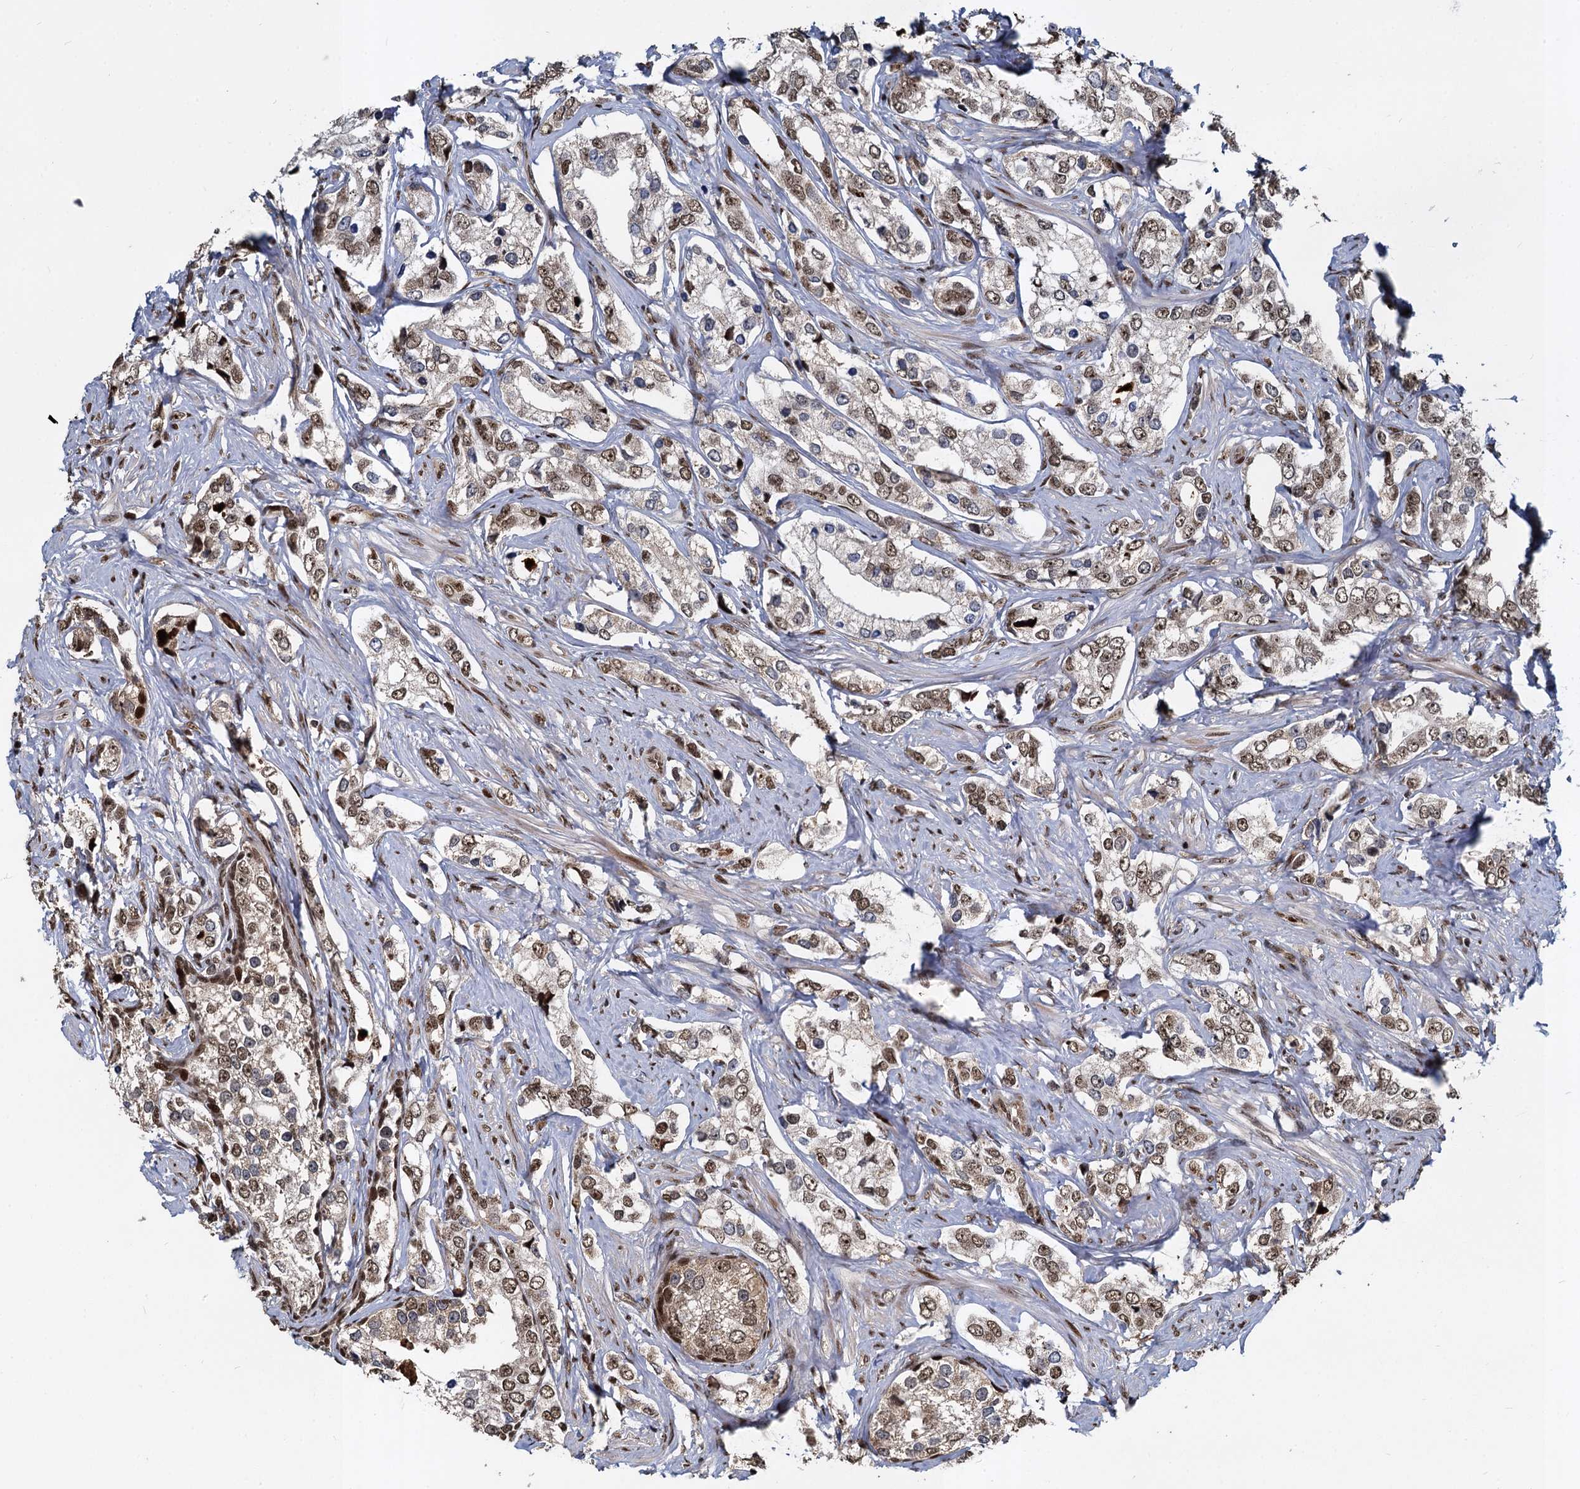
{"staining": {"intensity": "moderate", "quantity": ">75%", "location": "nuclear"}, "tissue": "prostate cancer", "cell_type": "Tumor cells", "image_type": "cancer", "snomed": [{"axis": "morphology", "description": "Adenocarcinoma, High grade"}, {"axis": "topography", "description": "Prostate"}], "caption": "Moderate nuclear staining is seen in approximately >75% of tumor cells in prostate cancer (adenocarcinoma (high-grade)). The protein is shown in brown color, while the nuclei are stained blue.", "gene": "ANKRD49", "patient": {"sex": "male", "age": 66}}